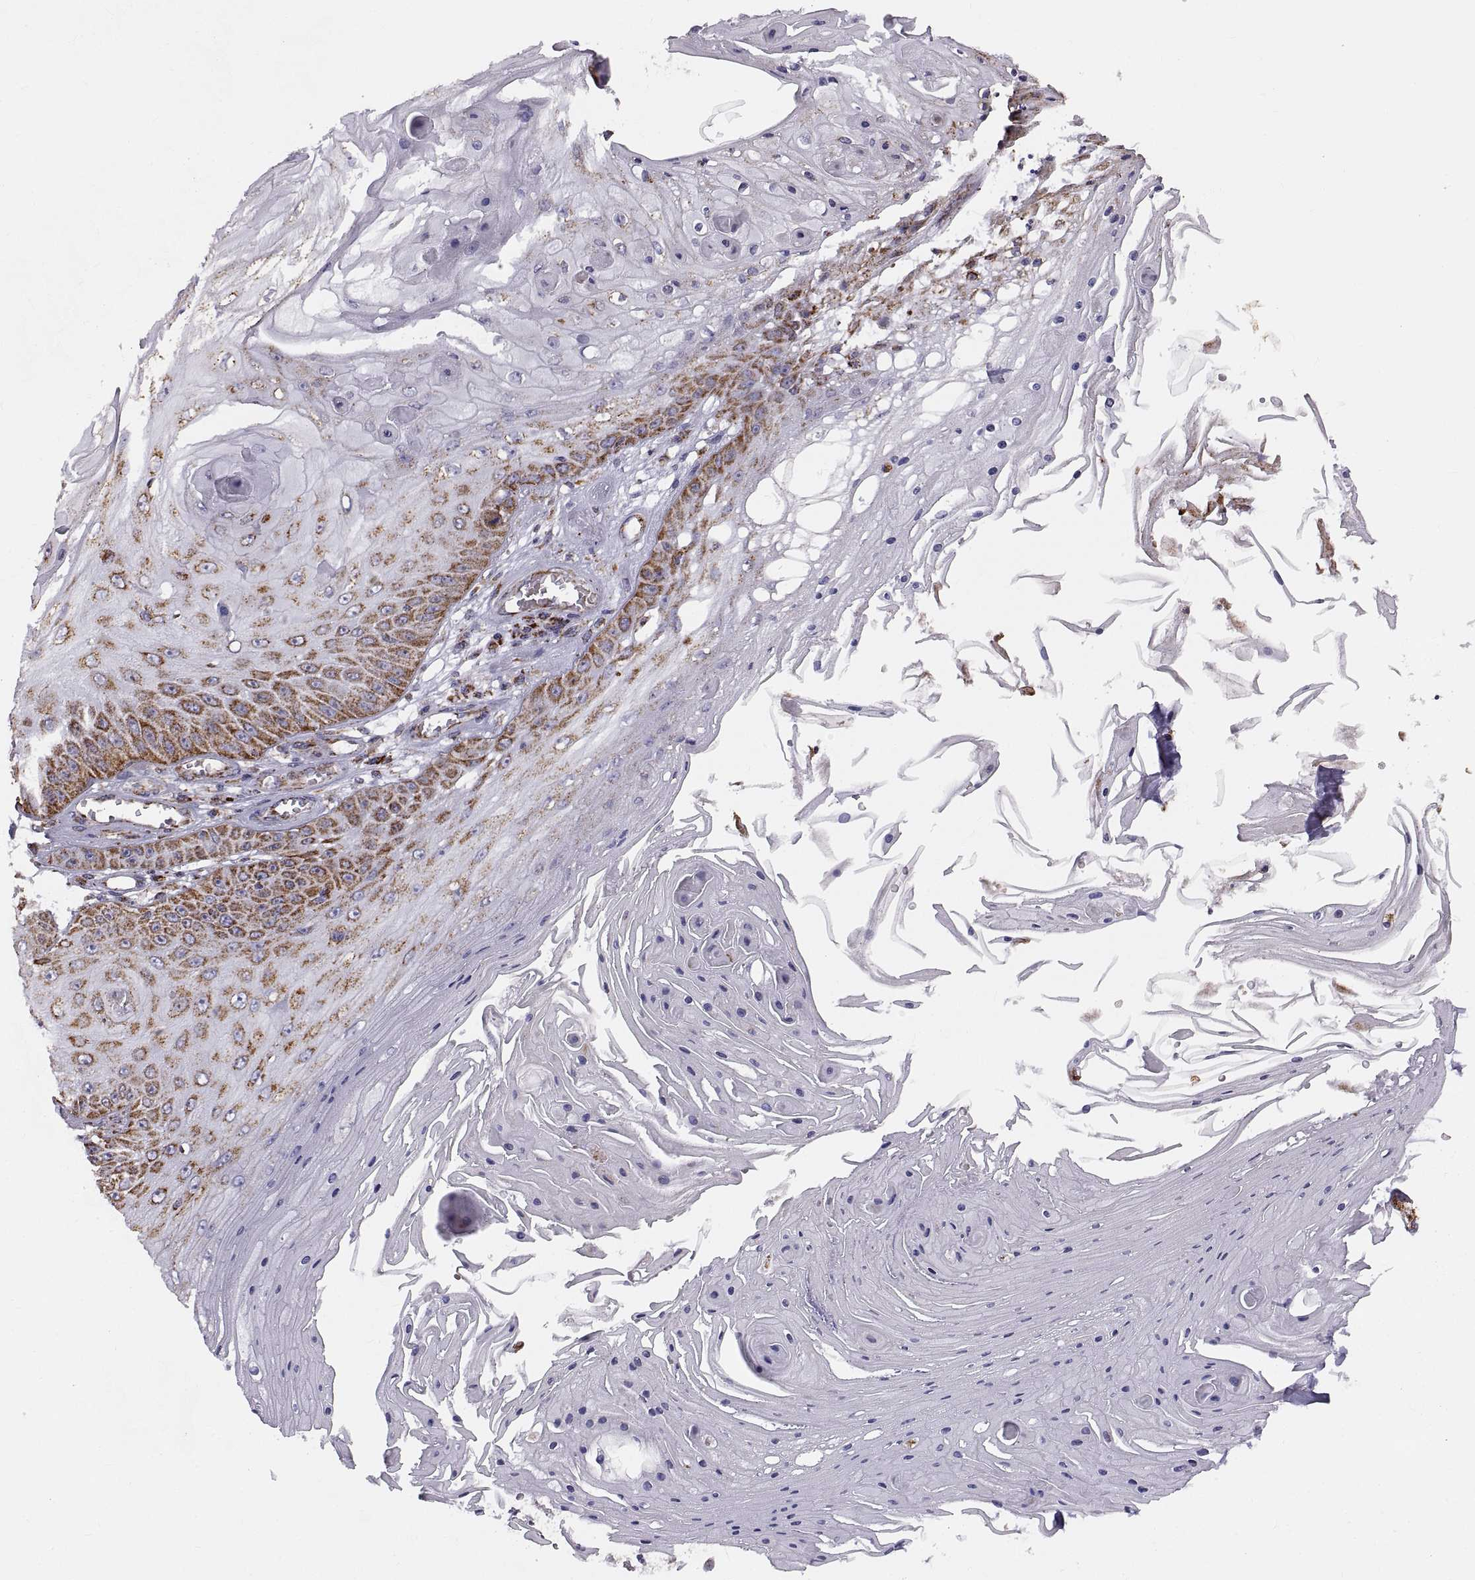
{"staining": {"intensity": "strong", "quantity": ">75%", "location": "cytoplasmic/membranous"}, "tissue": "skin cancer", "cell_type": "Tumor cells", "image_type": "cancer", "snomed": [{"axis": "morphology", "description": "Squamous cell carcinoma, NOS"}, {"axis": "topography", "description": "Skin"}], "caption": "Skin cancer (squamous cell carcinoma) stained with a brown dye exhibits strong cytoplasmic/membranous positive positivity in about >75% of tumor cells.", "gene": "ARSD", "patient": {"sex": "male", "age": 70}}